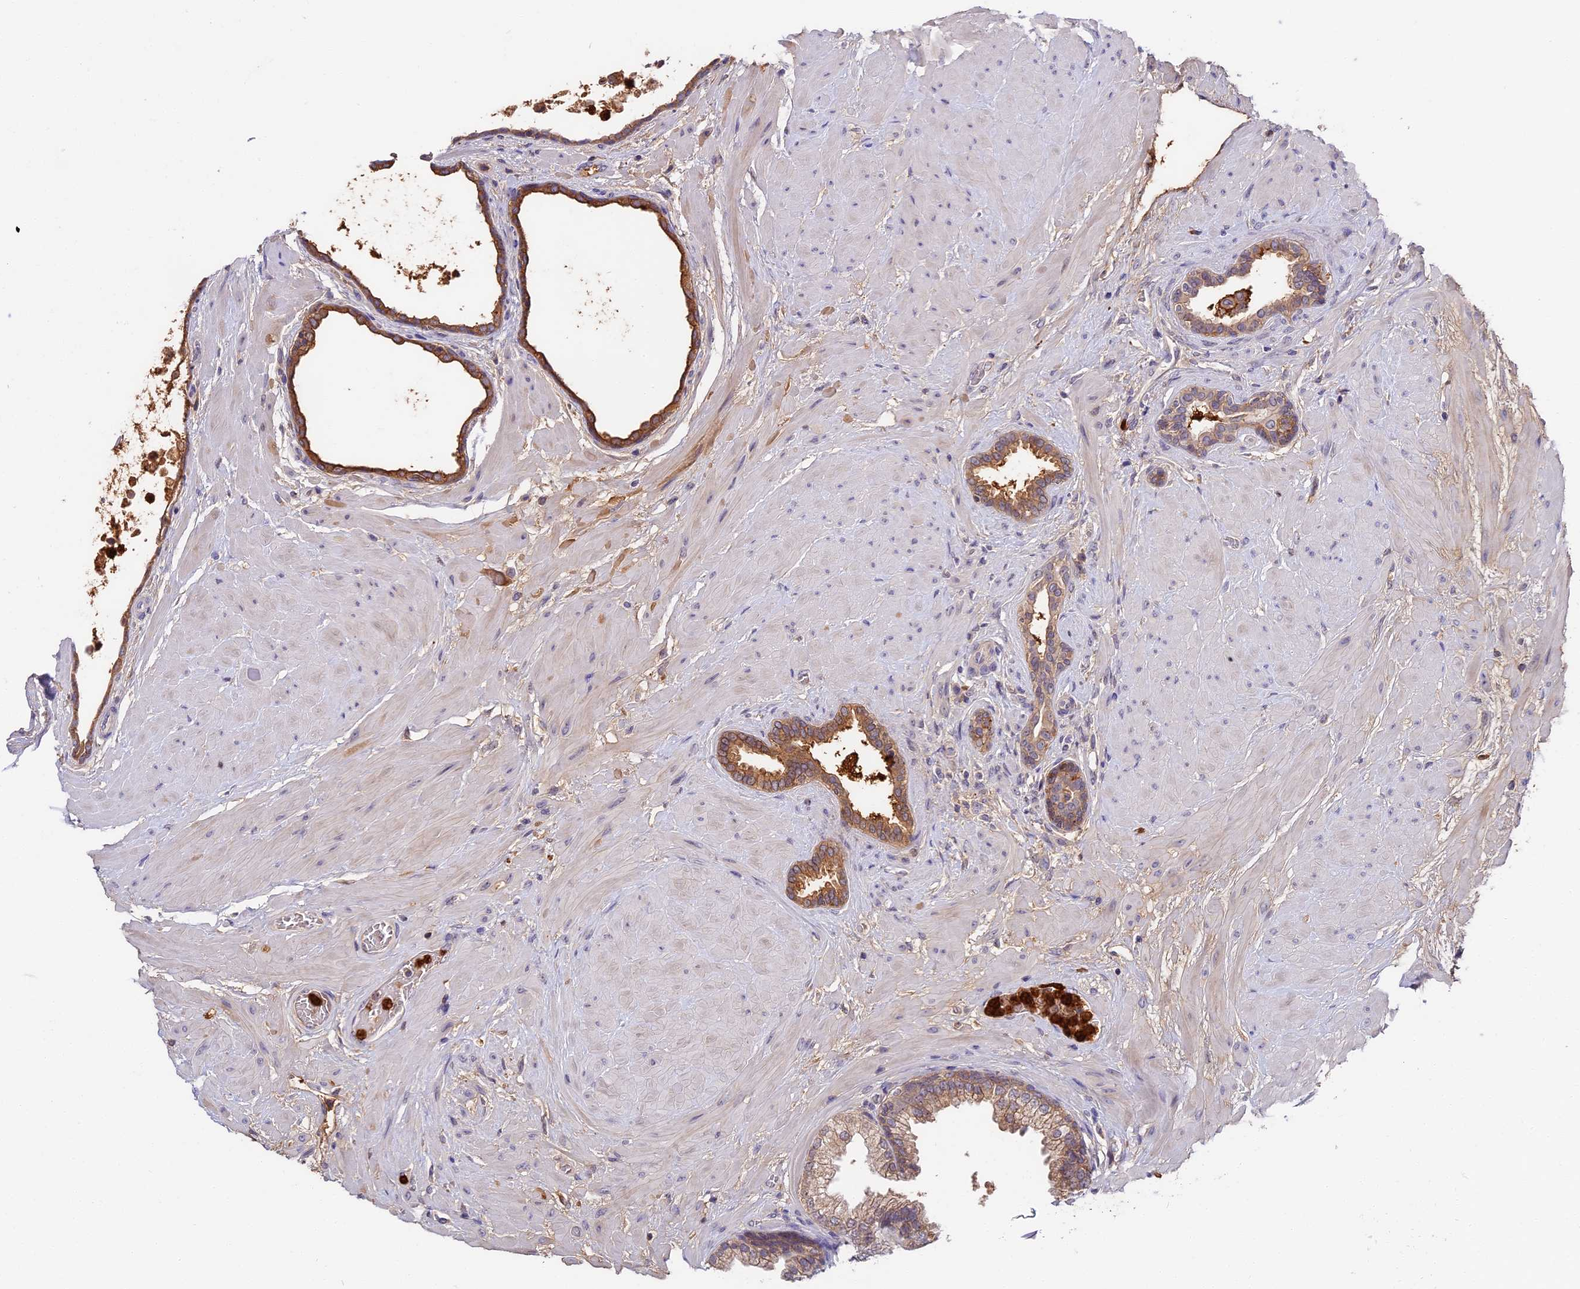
{"staining": {"intensity": "moderate", "quantity": "25%-75%", "location": "cytoplasmic/membranous"}, "tissue": "prostate", "cell_type": "Glandular cells", "image_type": "normal", "snomed": [{"axis": "morphology", "description": "Normal tissue, NOS"}, {"axis": "topography", "description": "Prostate"}], "caption": "Moderate cytoplasmic/membranous staining is seen in approximately 25%-75% of glandular cells in normal prostate. (Brightfield microscopy of DAB IHC at high magnification).", "gene": "ADGRD1", "patient": {"sex": "male", "age": 48}}